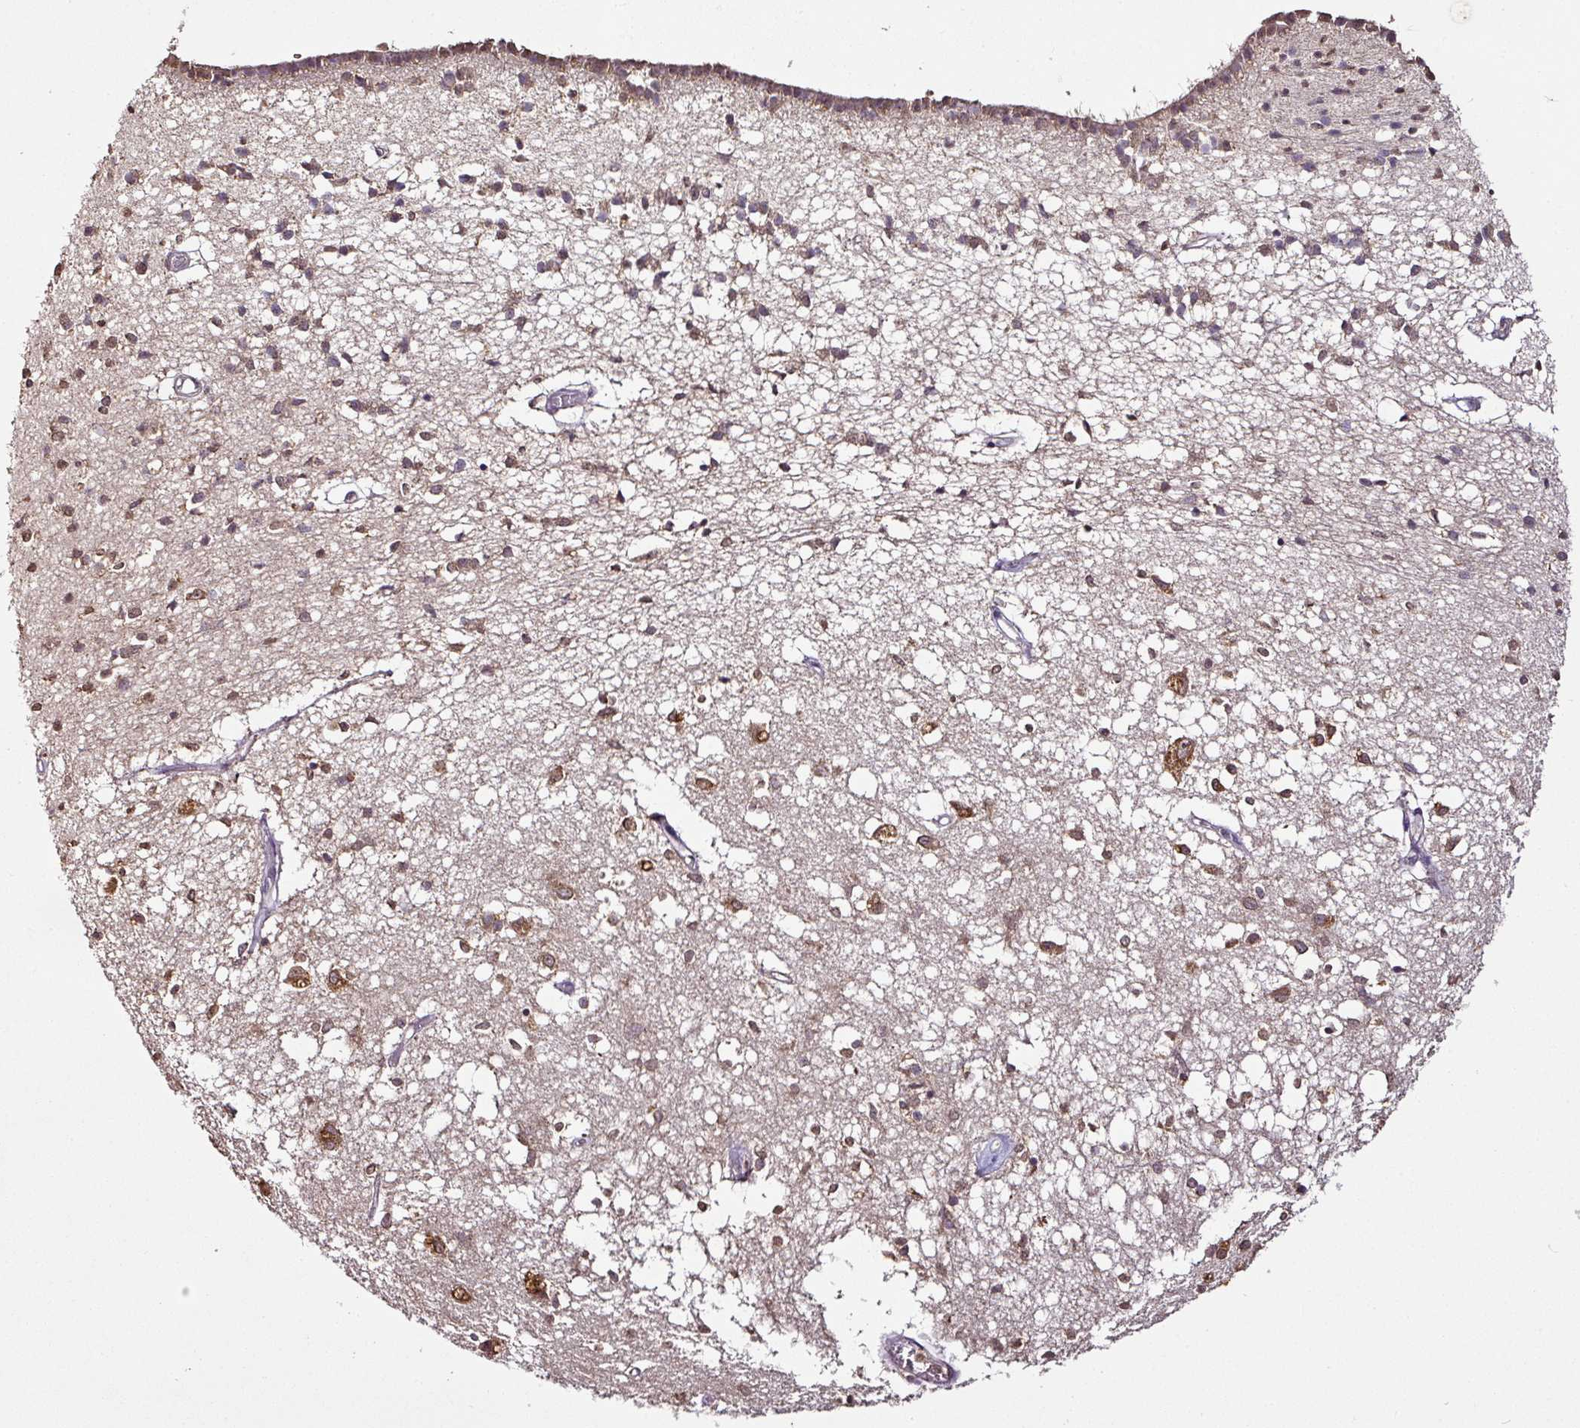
{"staining": {"intensity": "moderate", "quantity": ">75%", "location": "cytoplasmic/membranous"}, "tissue": "caudate", "cell_type": "Glial cells", "image_type": "normal", "snomed": [{"axis": "morphology", "description": "Normal tissue, NOS"}, {"axis": "topography", "description": "Lateral ventricle wall"}], "caption": "DAB (3,3'-diaminobenzidine) immunohistochemical staining of unremarkable human caudate shows moderate cytoplasmic/membranous protein expression in approximately >75% of glial cells. (DAB = brown stain, brightfield microscopy at high magnification).", "gene": "RPL38", "patient": {"sex": "male", "age": 70}}